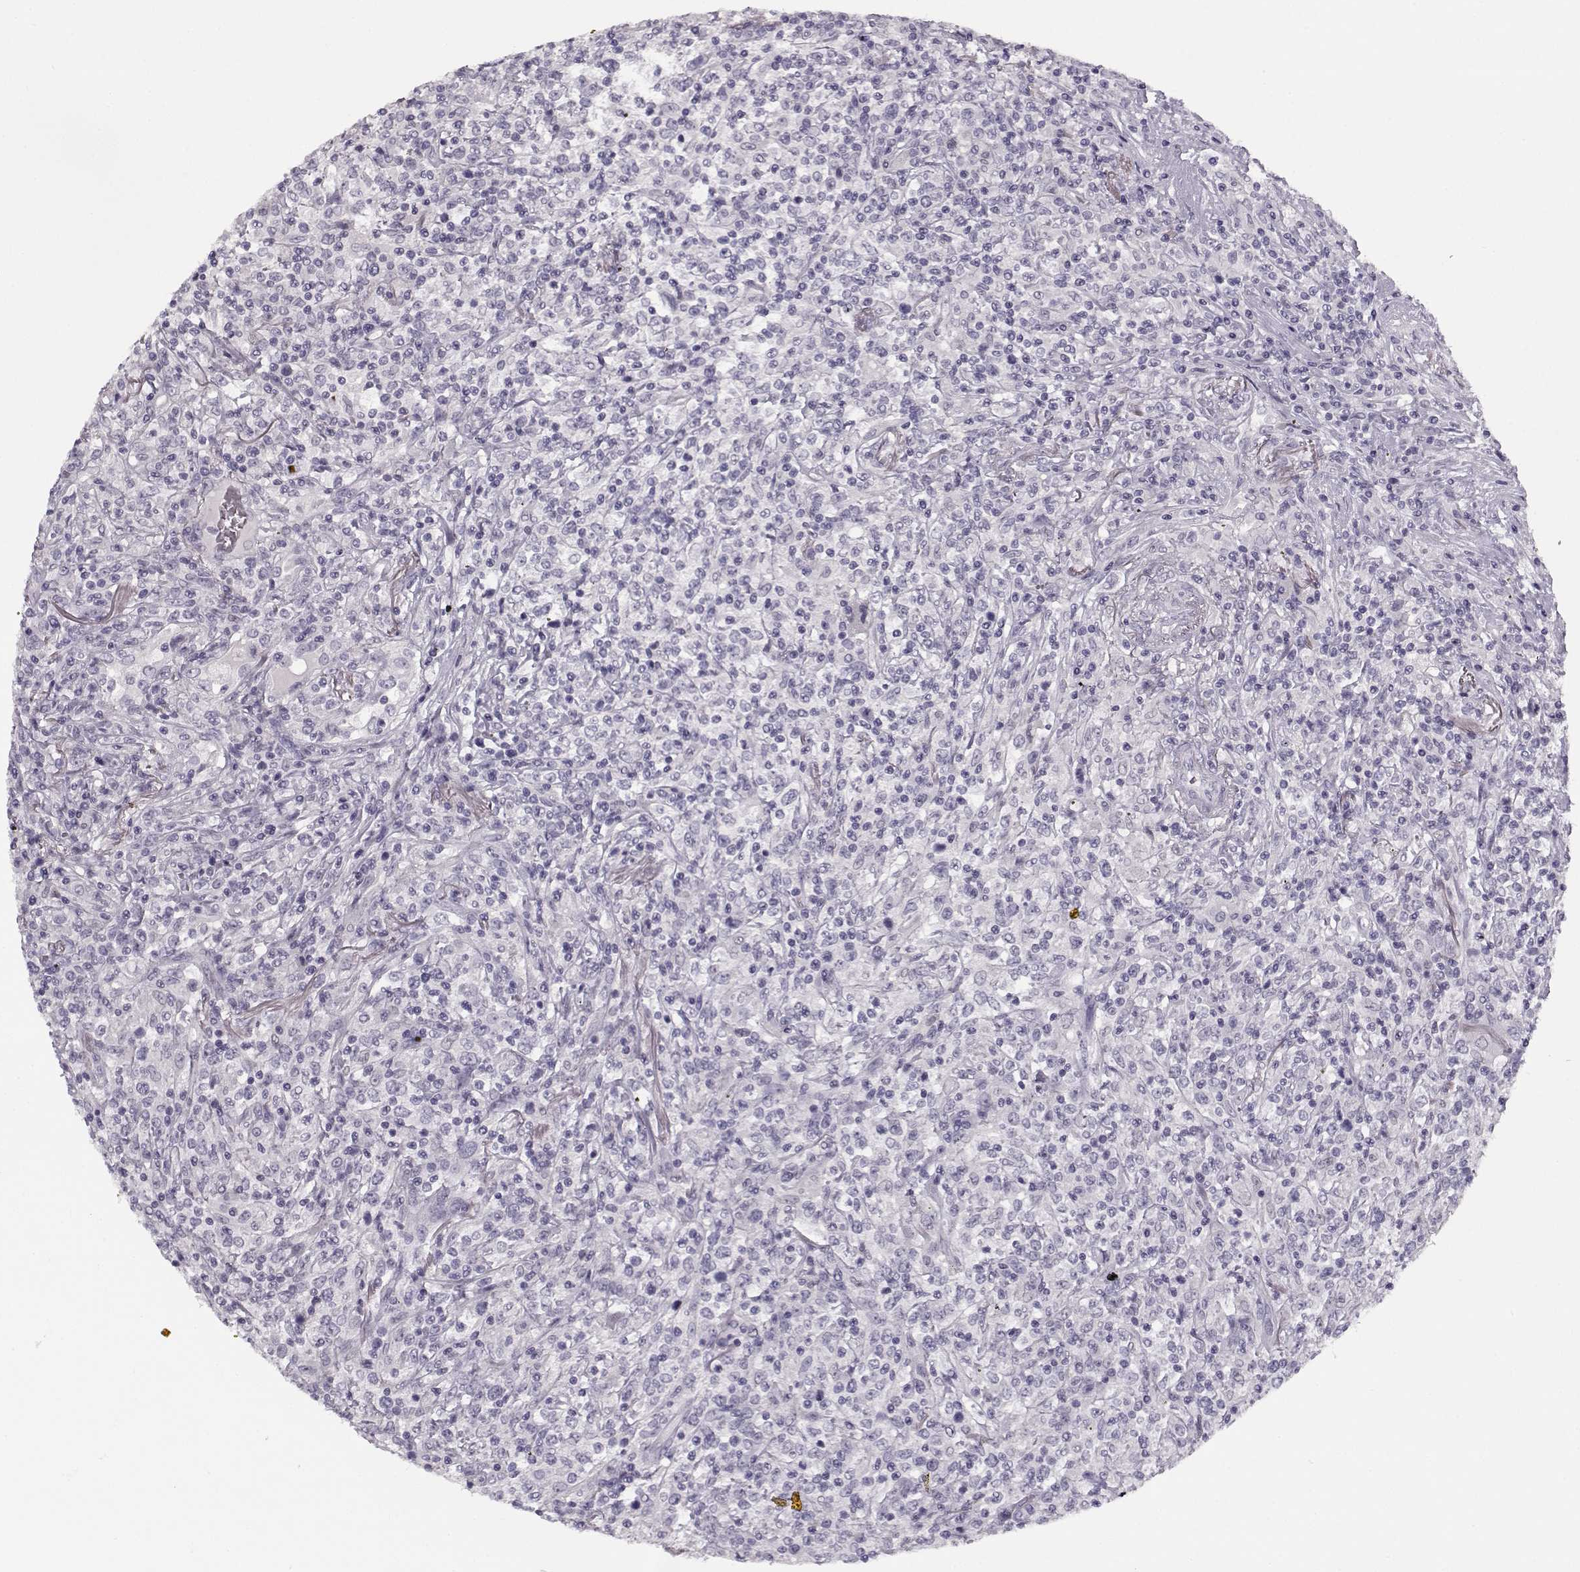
{"staining": {"intensity": "negative", "quantity": "none", "location": "none"}, "tissue": "lymphoma", "cell_type": "Tumor cells", "image_type": "cancer", "snomed": [{"axis": "morphology", "description": "Malignant lymphoma, non-Hodgkin's type, High grade"}, {"axis": "topography", "description": "Lung"}], "caption": "IHC photomicrograph of human malignant lymphoma, non-Hodgkin's type (high-grade) stained for a protein (brown), which shows no staining in tumor cells.", "gene": "PNMT", "patient": {"sex": "male", "age": 79}}